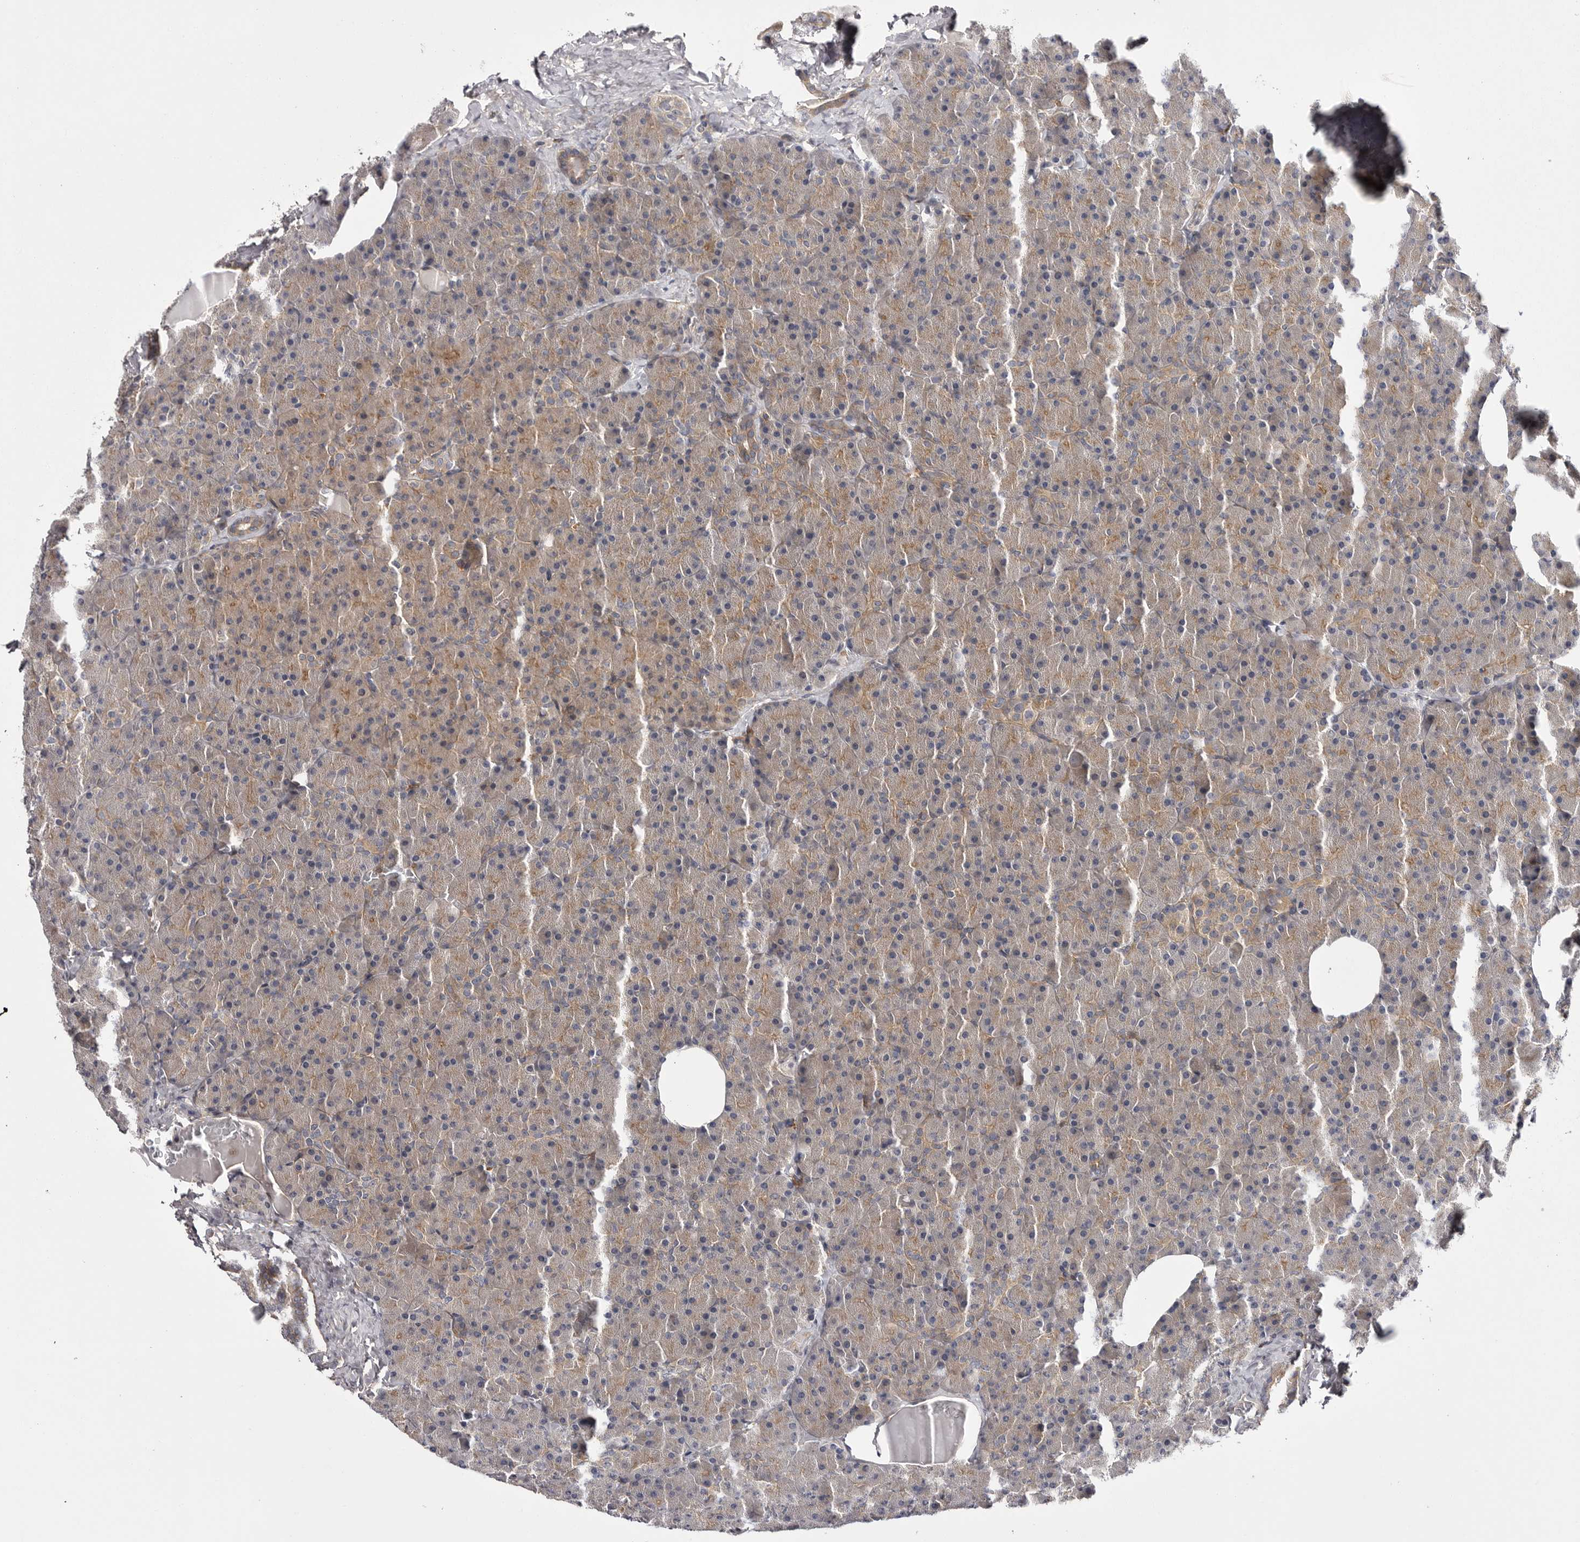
{"staining": {"intensity": "moderate", "quantity": "25%-75%", "location": "cytoplasmic/membranous"}, "tissue": "pancreas", "cell_type": "Exocrine glandular cells", "image_type": "normal", "snomed": [{"axis": "morphology", "description": "Normal tissue, NOS"}, {"axis": "morphology", "description": "Carcinoid, malignant, NOS"}, {"axis": "topography", "description": "Pancreas"}], "caption": "This photomicrograph reveals IHC staining of unremarkable human pancreas, with medium moderate cytoplasmic/membranous expression in approximately 25%-75% of exocrine glandular cells.", "gene": "OSBPL9", "patient": {"sex": "female", "age": 35}}